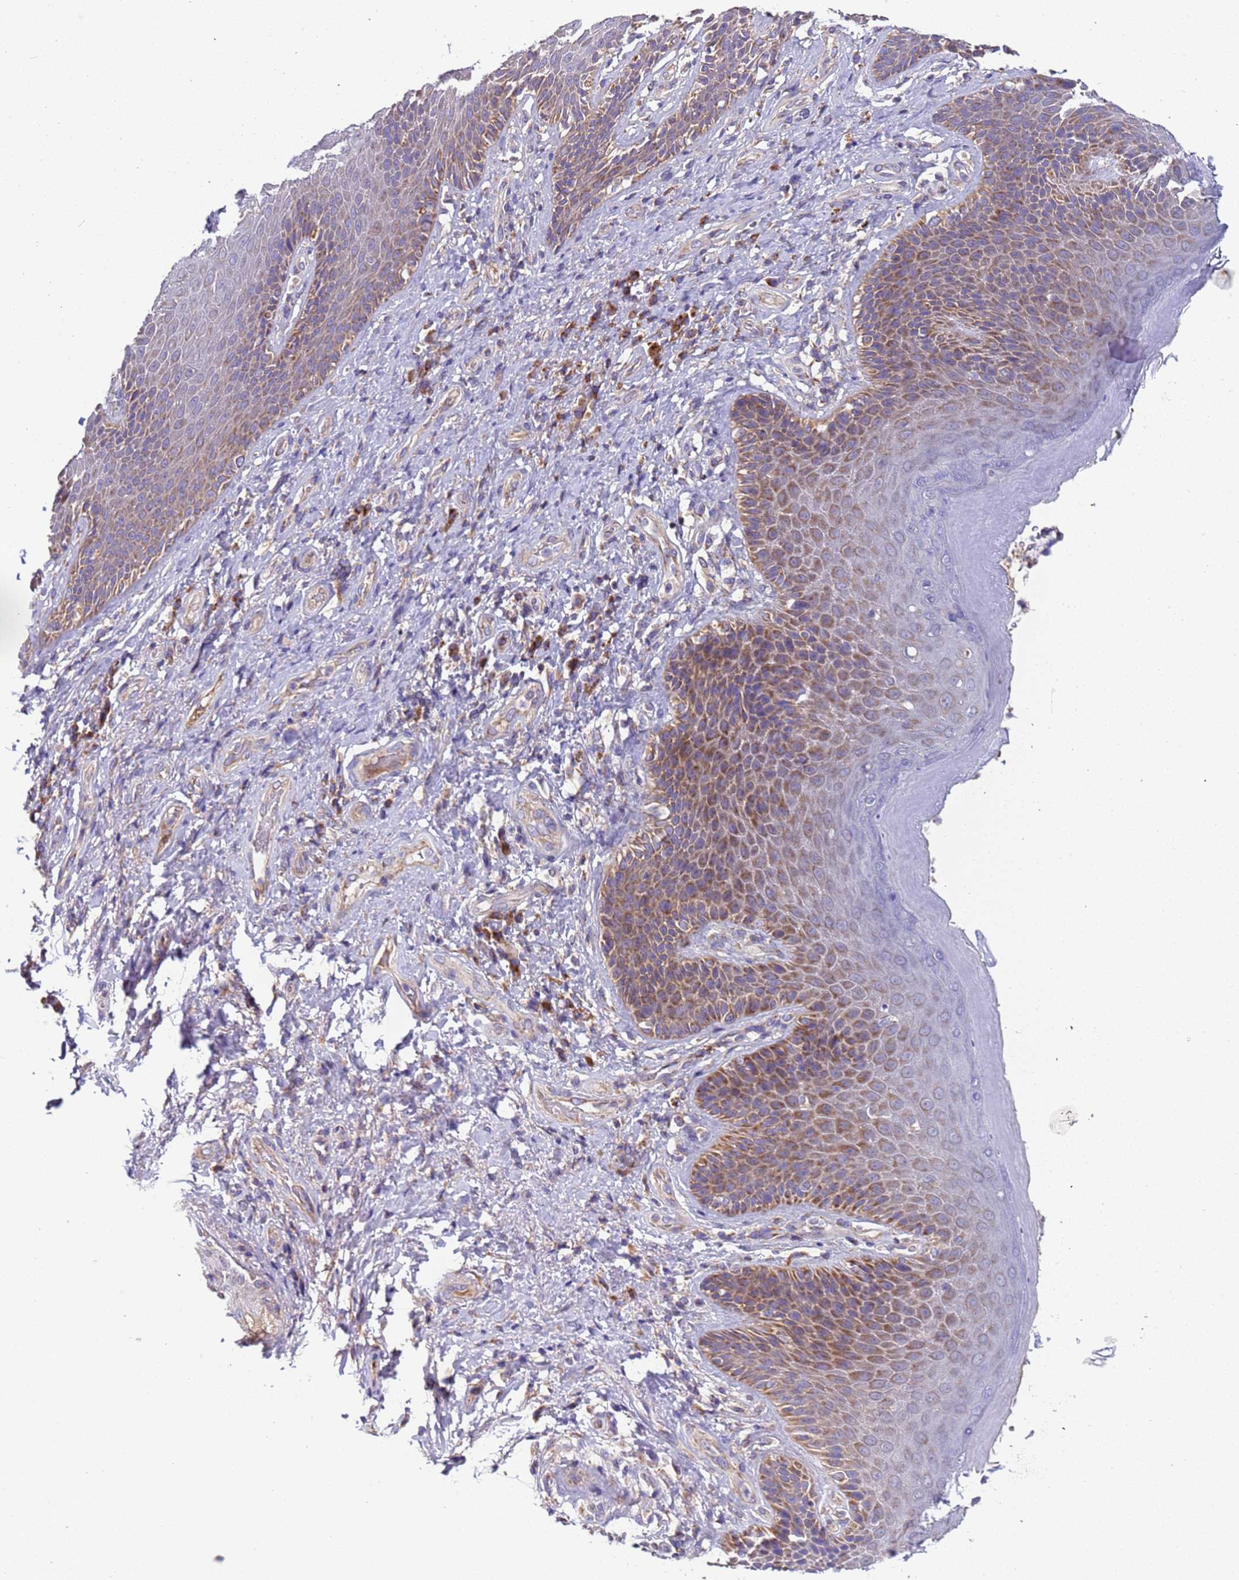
{"staining": {"intensity": "moderate", "quantity": "25%-75%", "location": "cytoplasmic/membranous"}, "tissue": "skin", "cell_type": "Epidermal cells", "image_type": "normal", "snomed": [{"axis": "morphology", "description": "Normal tissue, NOS"}, {"axis": "topography", "description": "Anal"}], "caption": "A micrograph showing moderate cytoplasmic/membranous positivity in about 25%-75% of epidermal cells in unremarkable skin, as visualized by brown immunohistochemical staining.", "gene": "TMEM126A", "patient": {"sex": "female", "age": 89}}